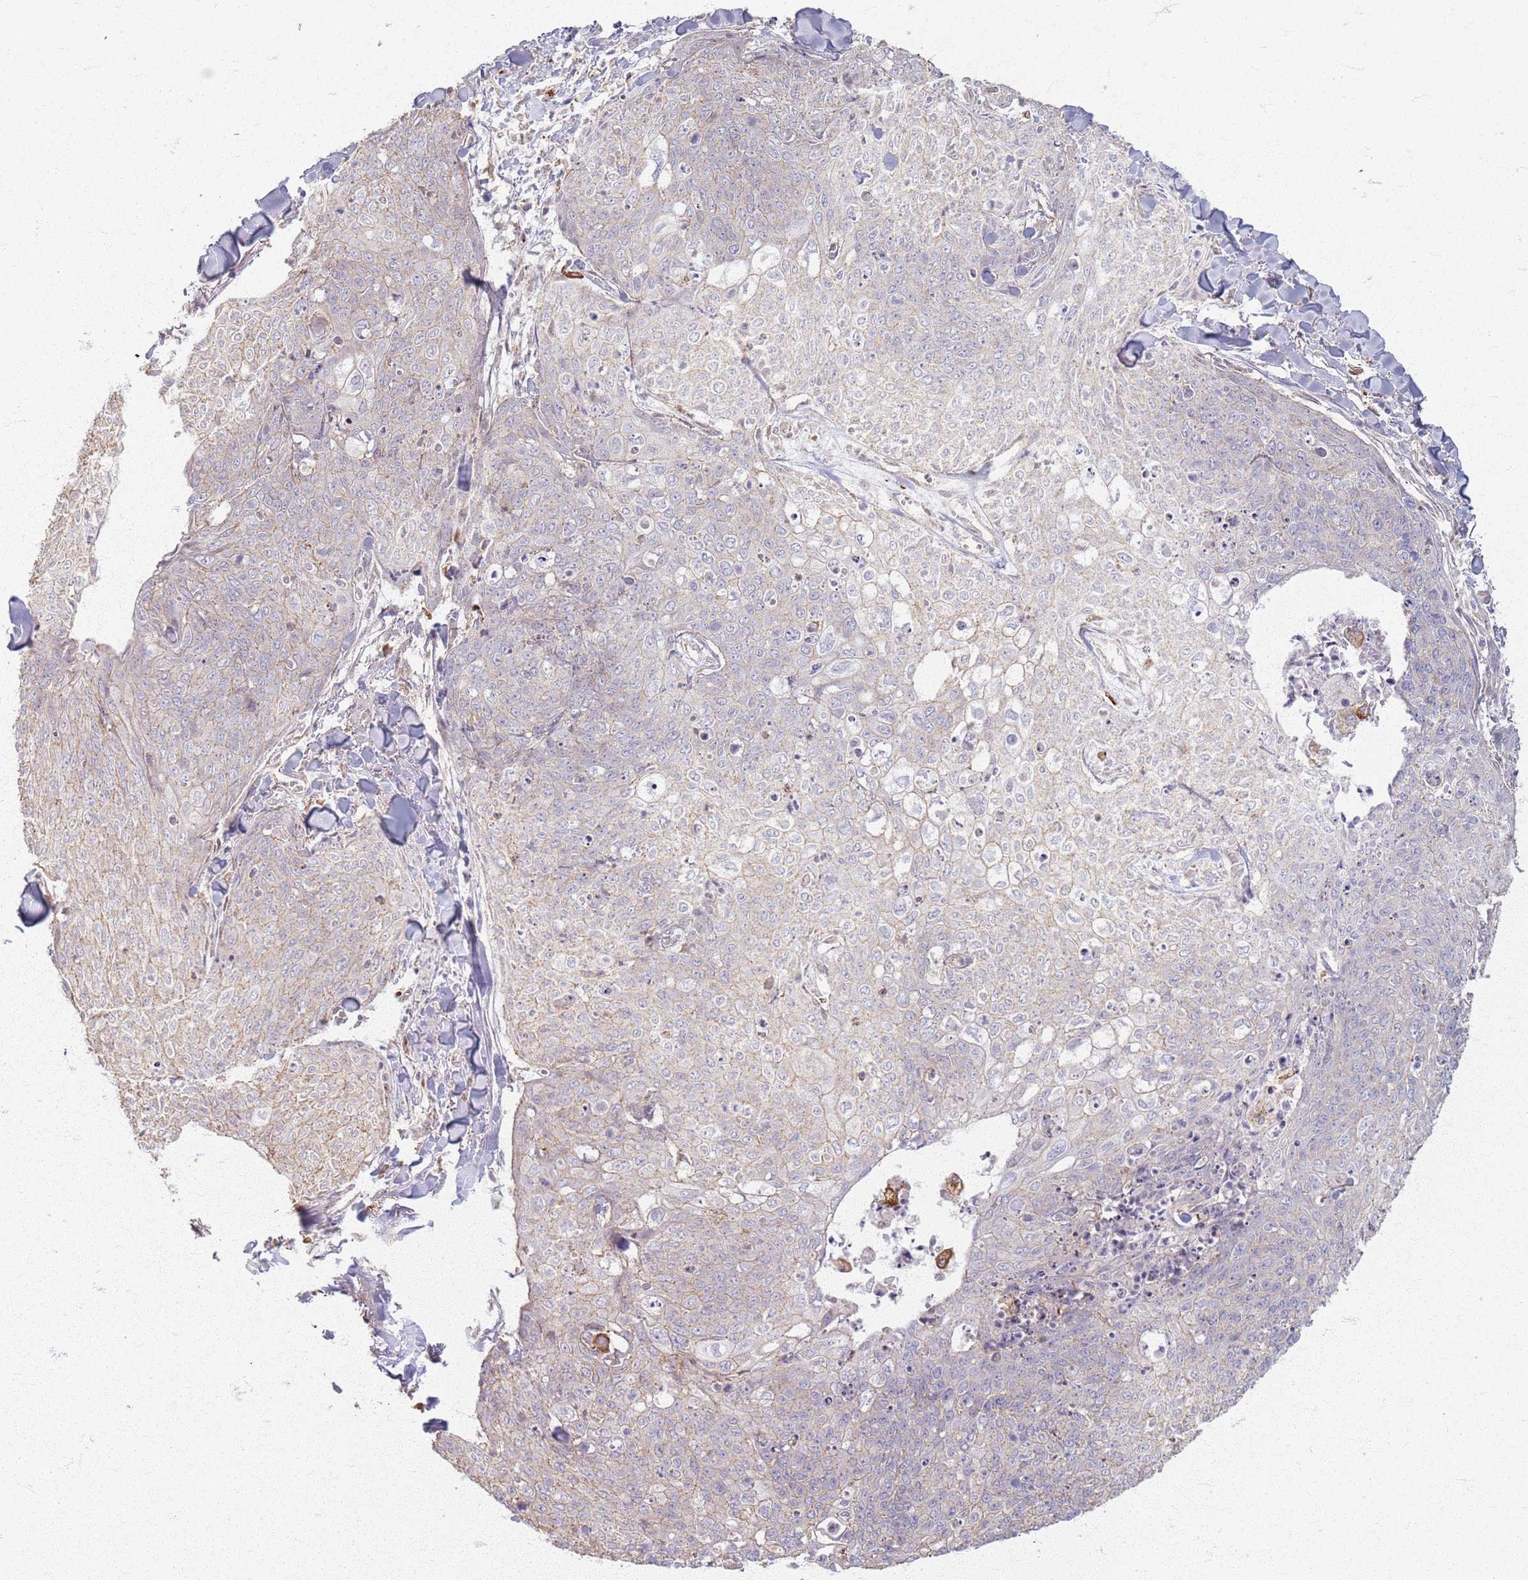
{"staining": {"intensity": "negative", "quantity": "none", "location": "none"}, "tissue": "skin cancer", "cell_type": "Tumor cells", "image_type": "cancer", "snomed": [{"axis": "morphology", "description": "Squamous cell carcinoma, NOS"}, {"axis": "topography", "description": "Skin"}, {"axis": "topography", "description": "Vulva"}], "caption": "Tumor cells show no significant positivity in skin squamous cell carcinoma.", "gene": "KCNA5", "patient": {"sex": "female", "age": 85}}